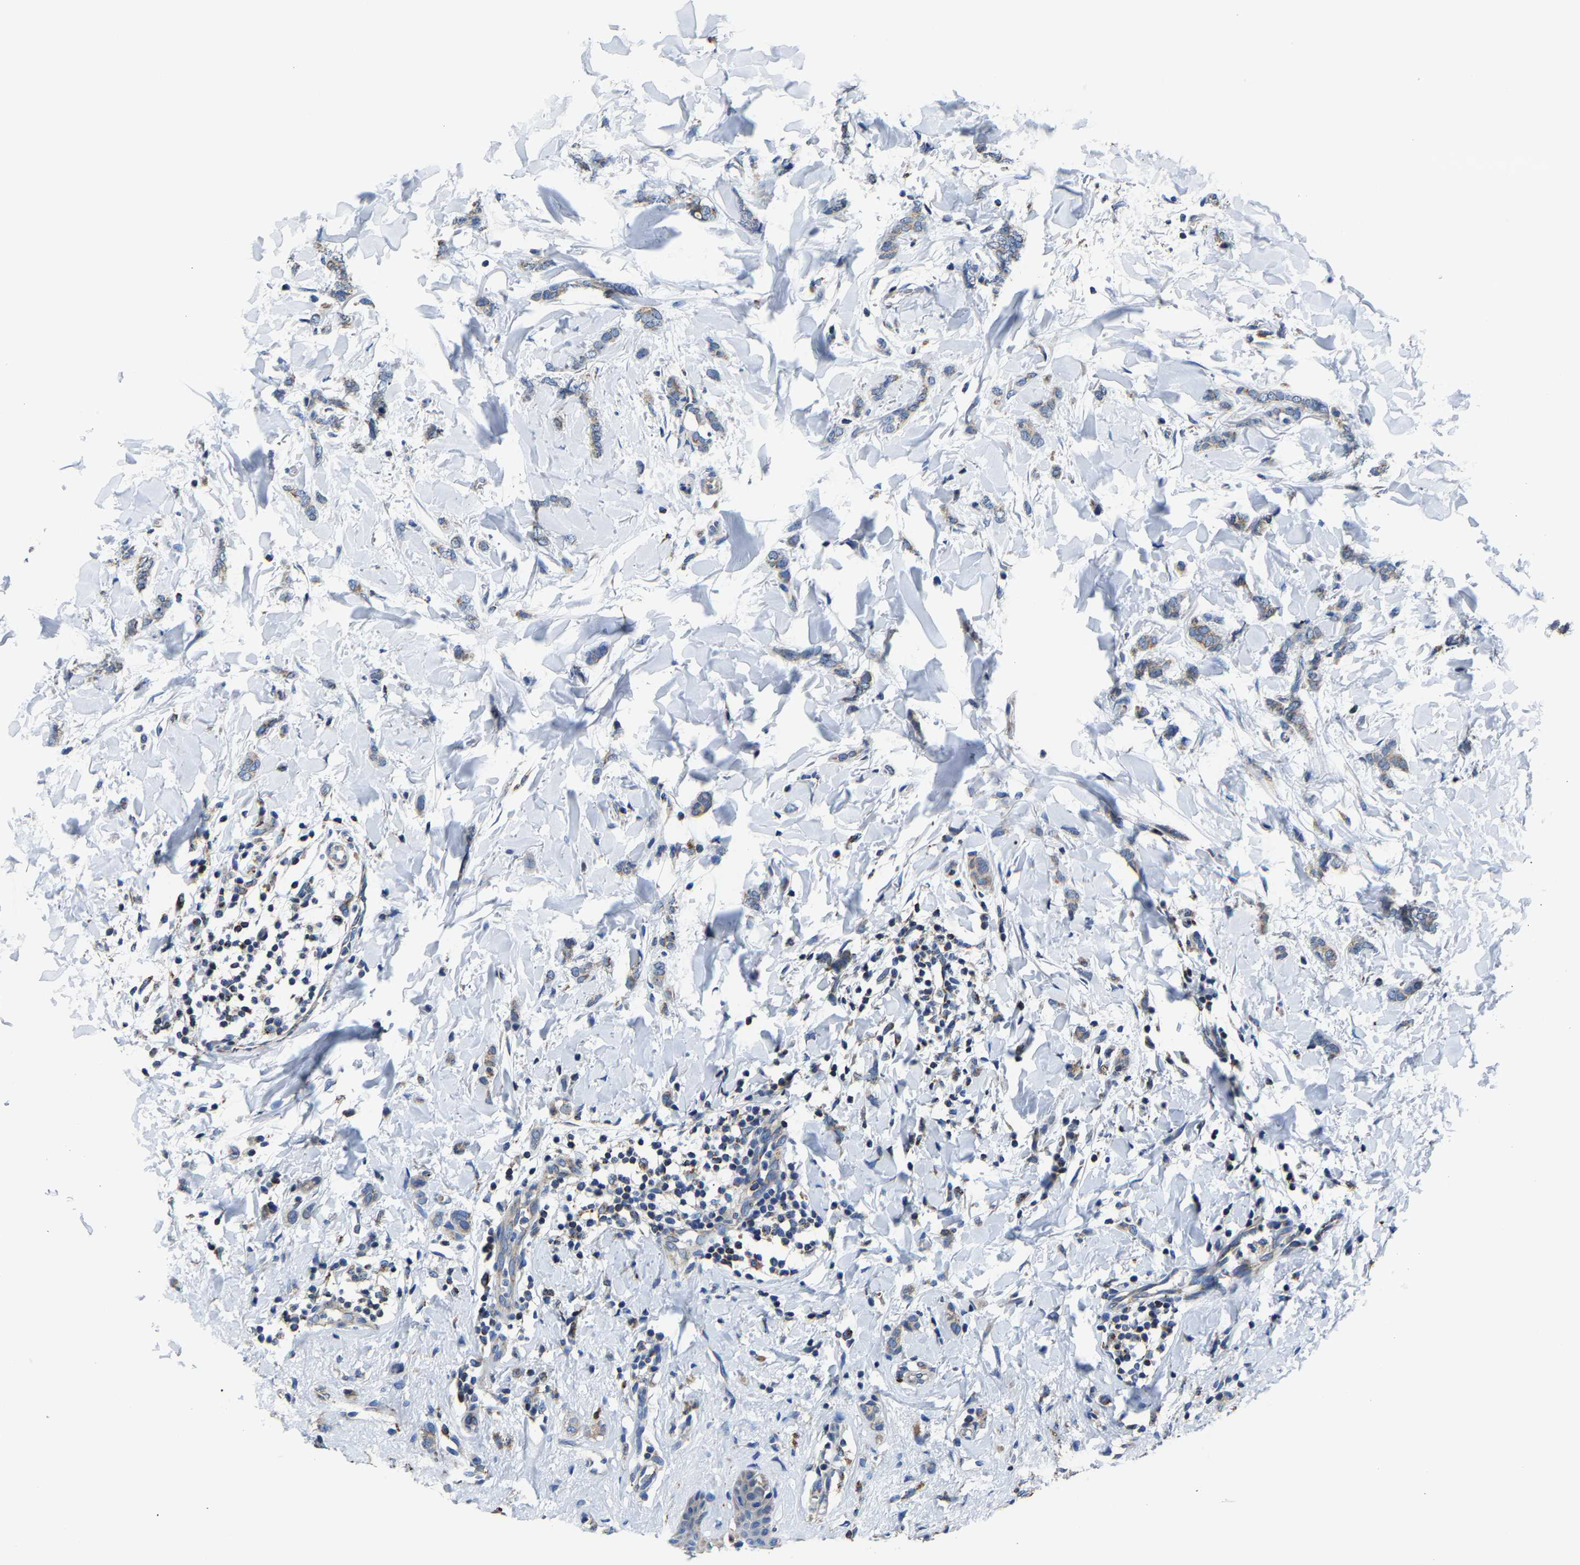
{"staining": {"intensity": "weak", "quantity": "25%-75%", "location": "cytoplasmic/membranous"}, "tissue": "breast cancer", "cell_type": "Tumor cells", "image_type": "cancer", "snomed": [{"axis": "morphology", "description": "Lobular carcinoma"}, {"axis": "topography", "description": "Skin"}, {"axis": "topography", "description": "Breast"}], "caption": "DAB (3,3'-diaminobenzidine) immunohistochemical staining of human breast lobular carcinoma demonstrates weak cytoplasmic/membranous protein staining in approximately 25%-75% of tumor cells.", "gene": "AGK", "patient": {"sex": "female", "age": 46}}